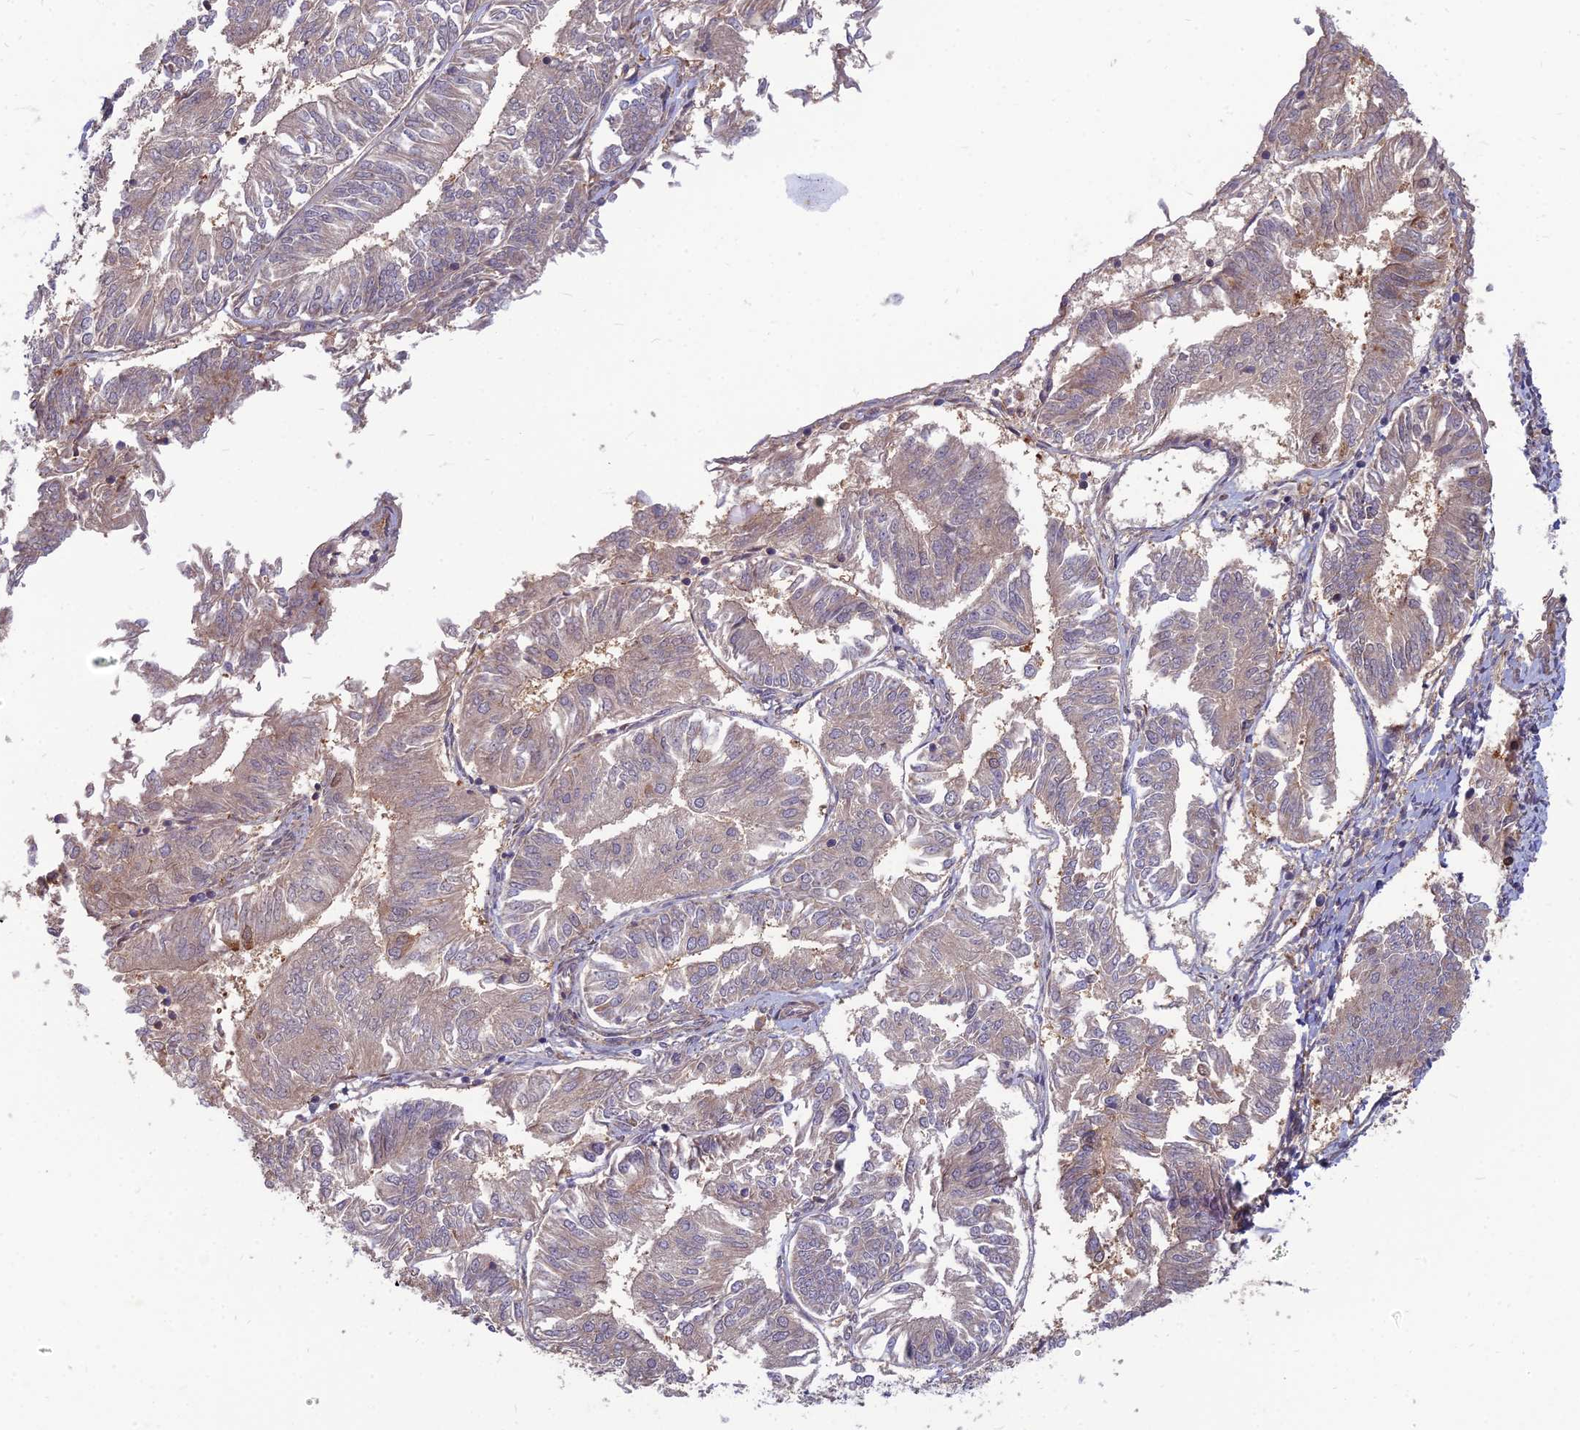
{"staining": {"intensity": "weak", "quantity": ">75%", "location": "cytoplasmic/membranous"}, "tissue": "endometrial cancer", "cell_type": "Tumor cells", "image_type": "cancer", "snomed": [{"axis": "morphology", "description": "Adenocarcinoma, NOS"}, {"axis": "topography", "description": "Endometrium"}], "caption": "A low amount of weak cytoplasmic/membranous expression is appreciated in approximately >75% of tumor cells in endometrial cancer tissue.", "gene": "OPA3", "patient": {"sex": "female", "age": 58}}